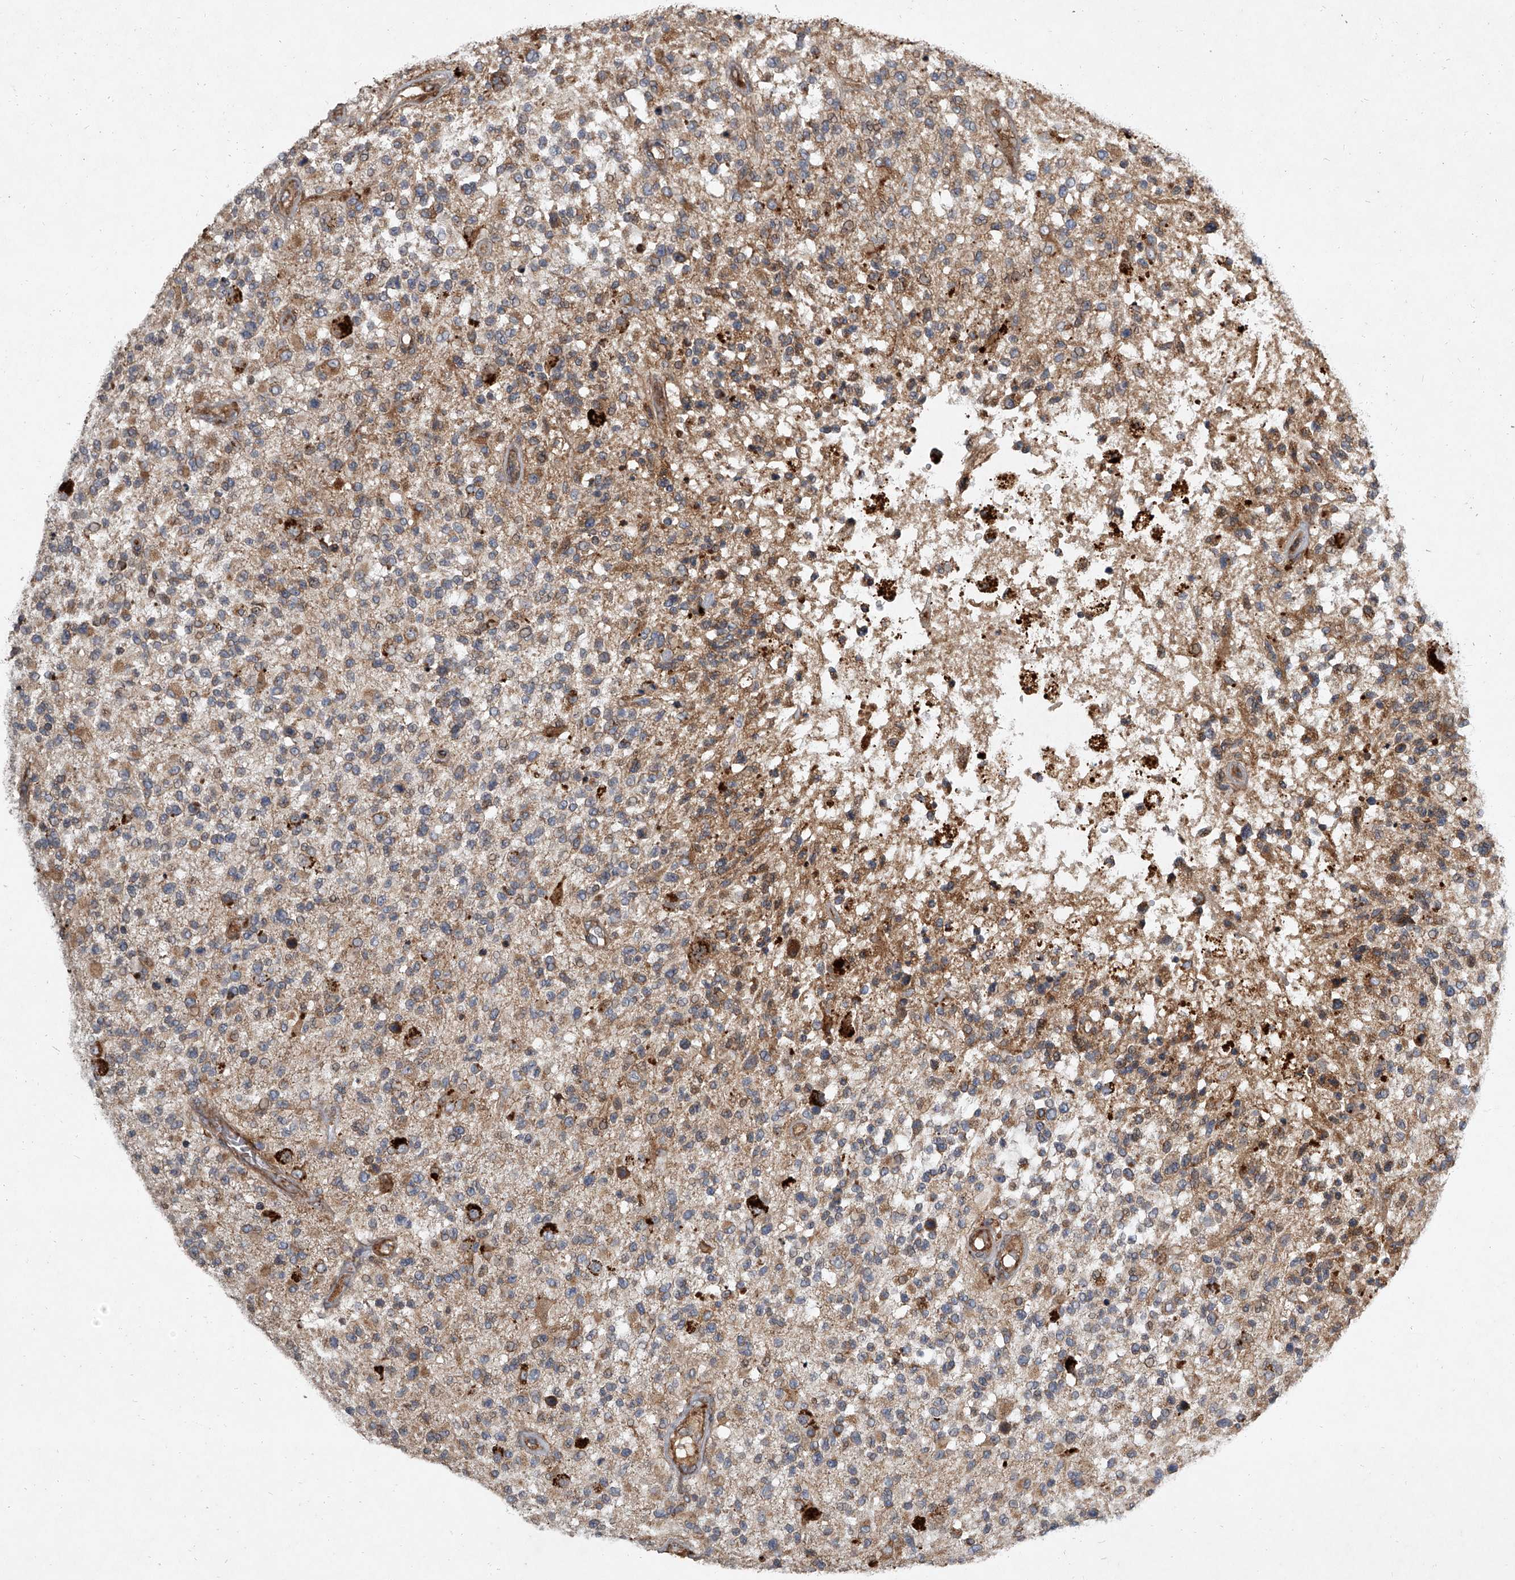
{"staining": {"intensity": "moderate", "quantity": ">75%", "location": "cytoplasmic/membranous"}, "tissue": "glioma", "cell_type": "Tumor cells", "image_type": "cancer", "snomed": [{"axis": "morphology", "description": "Glioma, malignant, High grade"}, {"axis": "morphology", "description": "Glioblastoma, NOS"}, {"axis": "topography", "description": "Brain"}], "caption": "The immunohistochemical stain highlights moderate cytoplasmic/membranous expression in tumor cells of glioma tissue. The staining was performed using DAB, with brown indicating positive protein expression. Nuclei are stained blue with hematoxylin.", "gene": "EVA1C", "patient": {"sex": "male", "age": 60}}